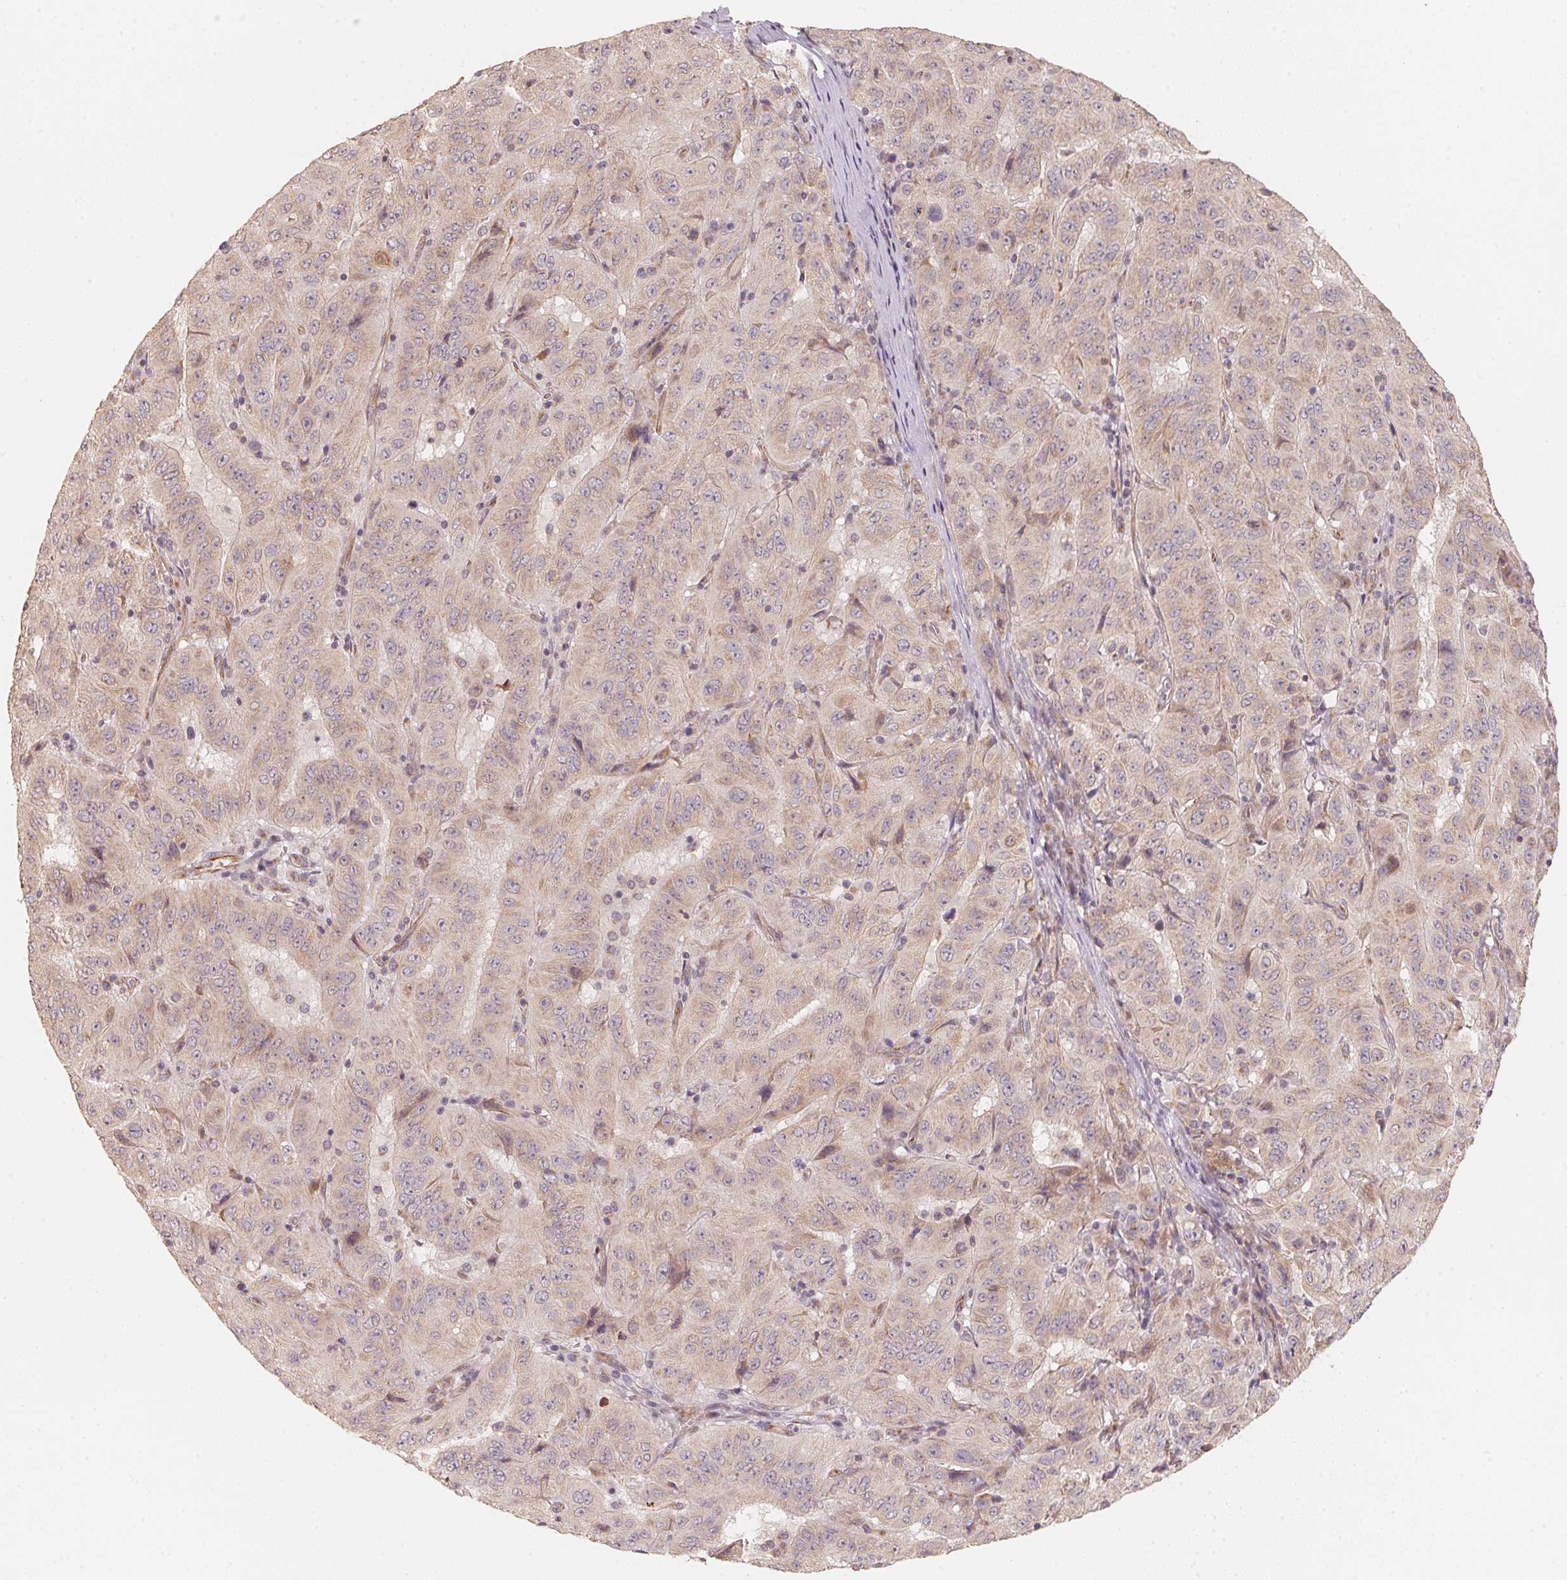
{"staining": {"intensity": "weak", "quantity": "25%-75%", "location": "cytoplasmic/membranous"}, "tissue": "pancreatic cancer", "cell_type": "Tumor cells", "image_type": "cancer", "snomed": [{"axis": "morphology", "description": "Adenocarcinoma, NOS"}, {"axis": "topography", "description": "Pancreas"}], "caption": "Immunohistochemical staining of pancreatic cancer reveals low levels of weak cytoplasmic/membranous protein expression in about 25%-75% of tumor cells.", "gene": "TSPAN12", "patient": {"sex": "male", "age": 63}}